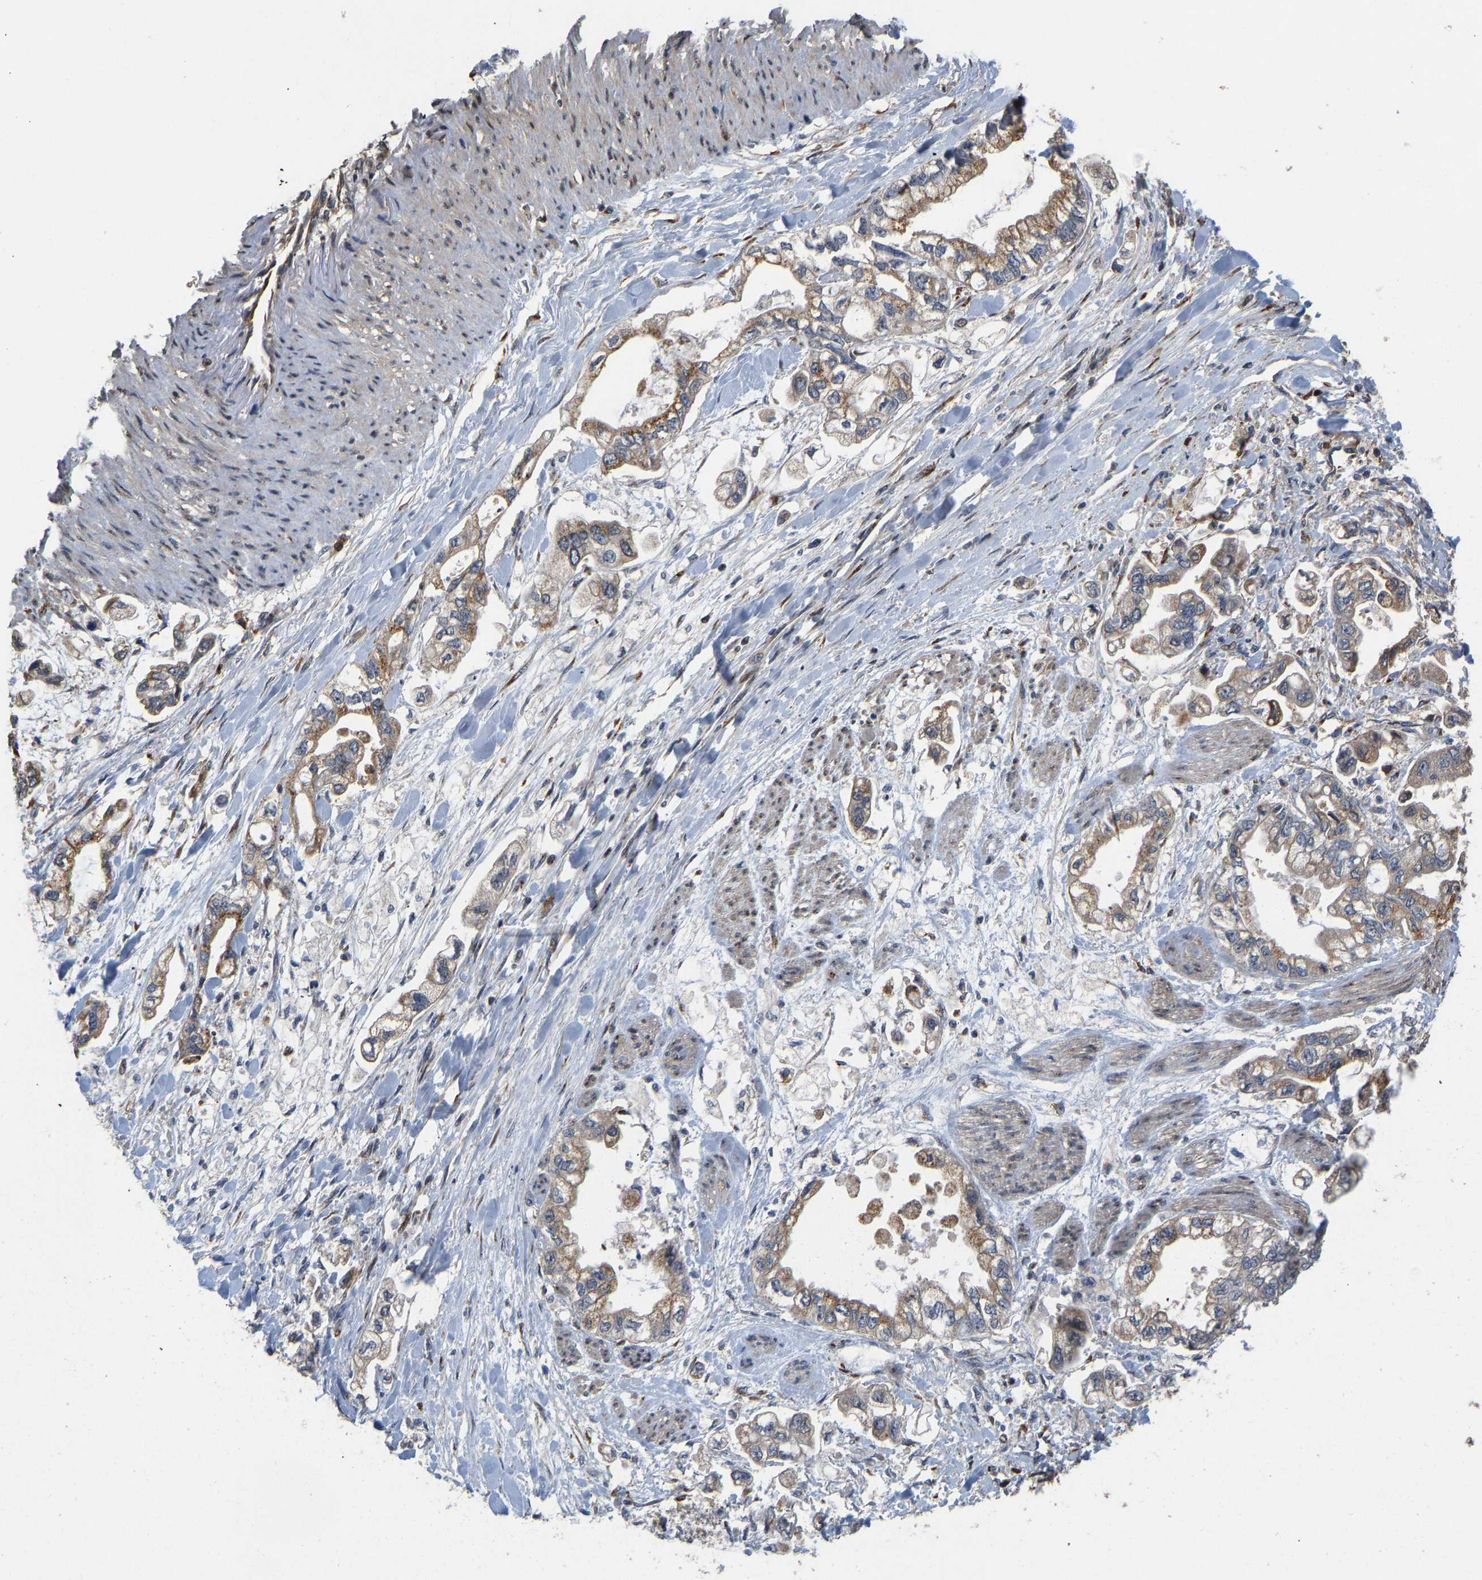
{"staining": {"intensity": "moderate", "quantity": ">75%", "location": "cytoplasmic/membranous"}, "tissue": "stomach cancer", "cell_type": "Tumor cells", "image_type": "cancer", "snomed": [{"axis": "morphology", "description": "Normal tissue, NOS"}, {"axis": "morphology", "description": "Adenocarcinoma, NOS"}, {"axis": "topography", "description": "Stomach"}], "caption": "About >75% of tumor cells in stomach cancer (adenocarcinoma) reveal moderate cytoplasmic/membranous protein expression as visualized by brown immunohistochemical staining.", "gene": "YIPF4", "patient": {"sex": "male", "age": 62}}